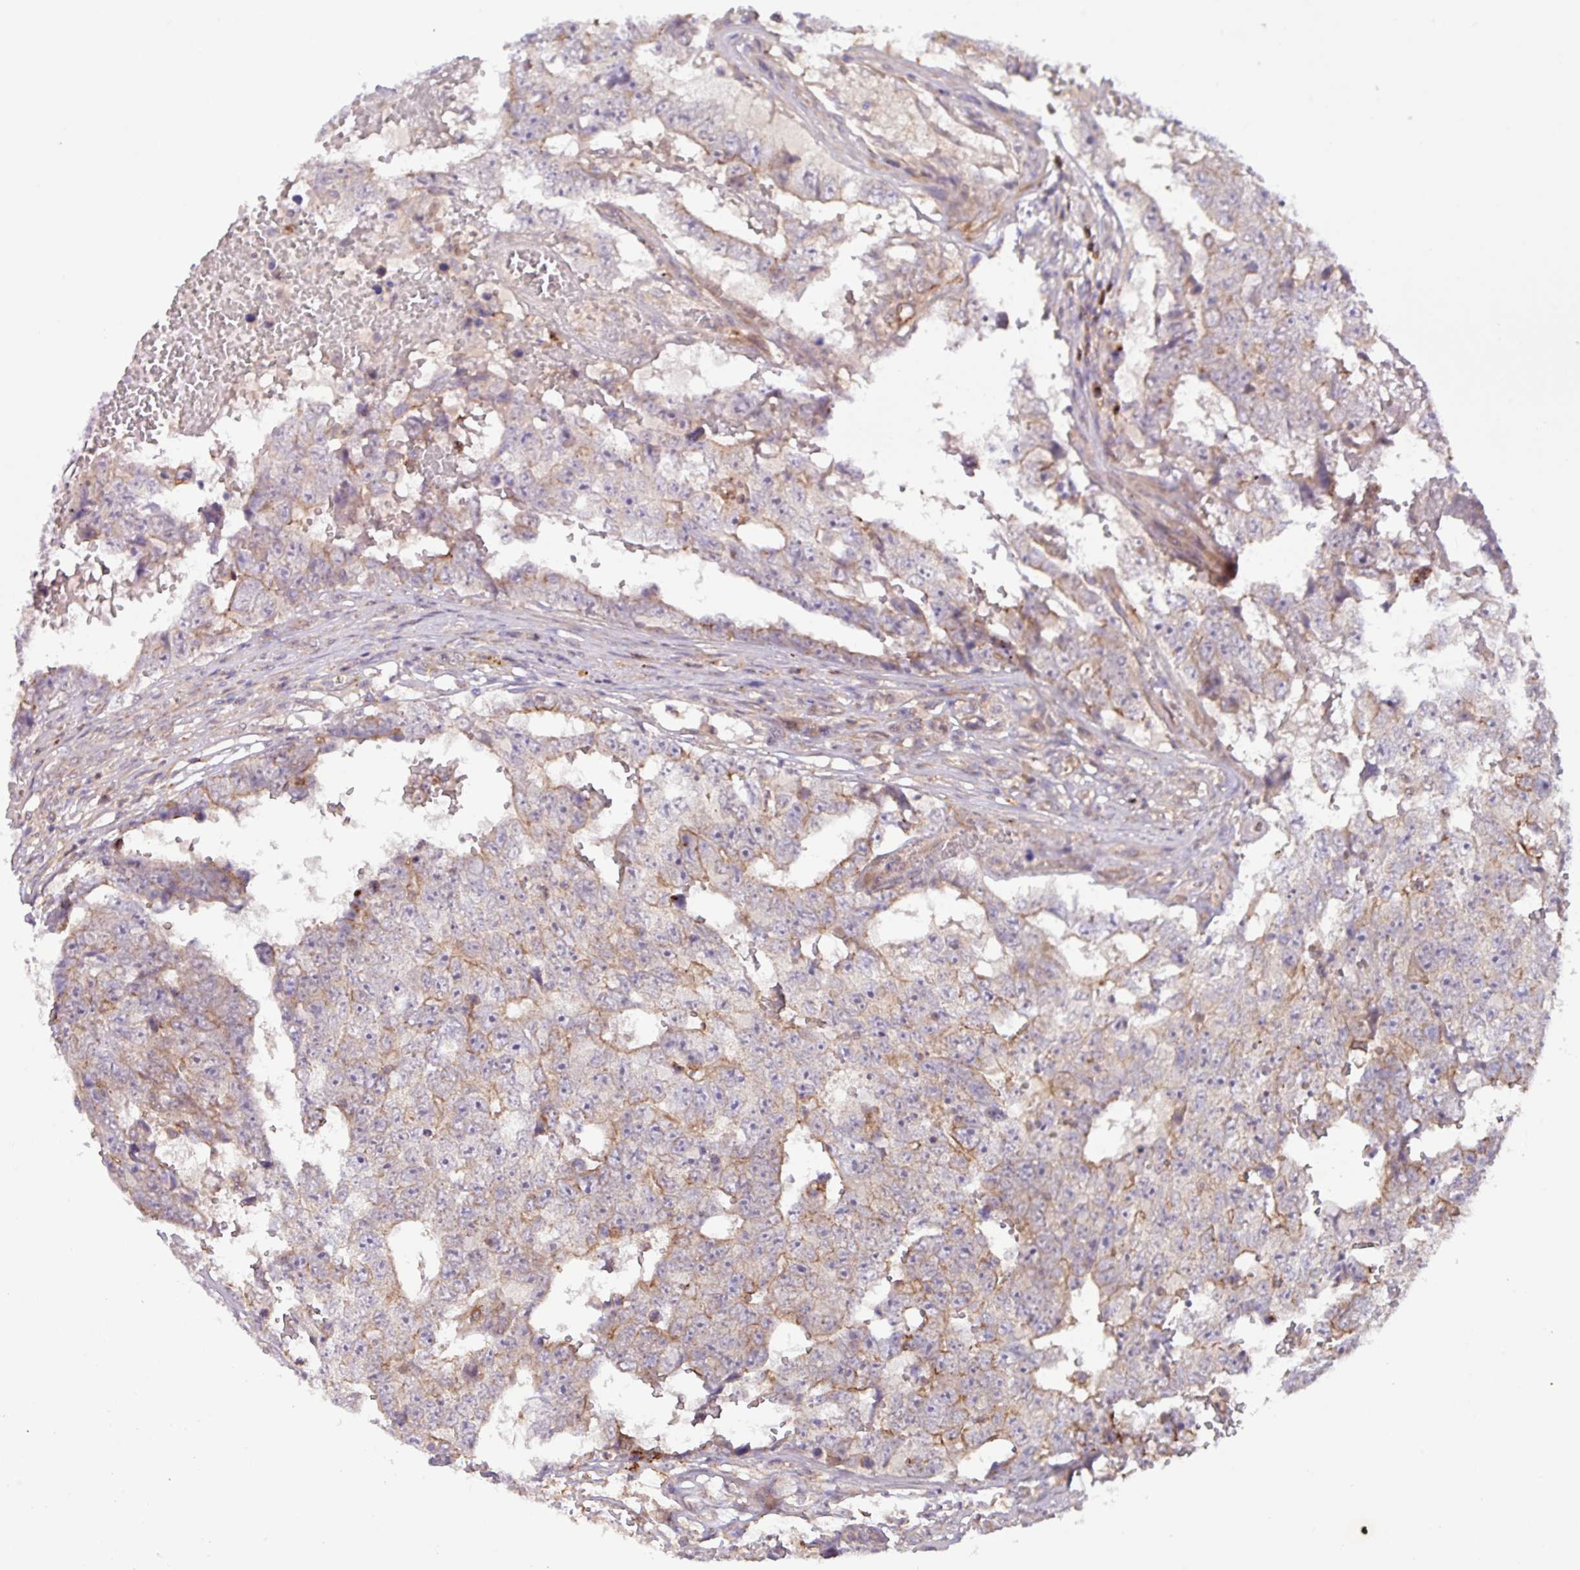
{"staining": {"intensity": "weak", "quantity": "<25%", "location": "cytoplasmic/membranous"}, "tissue": "testis cancer", "cell_type": "Tumor cells", "image_type": "cancer", "snomed": [{"axis": "morphology", "description": "Carcinoma, Embryonal, NOS"}, {"axis": "topography", "description": "Testis"}], "caption": "High magnification brightfield microscopy of testis cancer (embryonal carcinoma) stained with DAB (3,3'-diaminobenzidine) (brown) and counterstained with hematoxylin (blue): tumor cells show no significant positivity.", "gene": "CNTRL", "patient": {"sex": "male", "age": 25}}